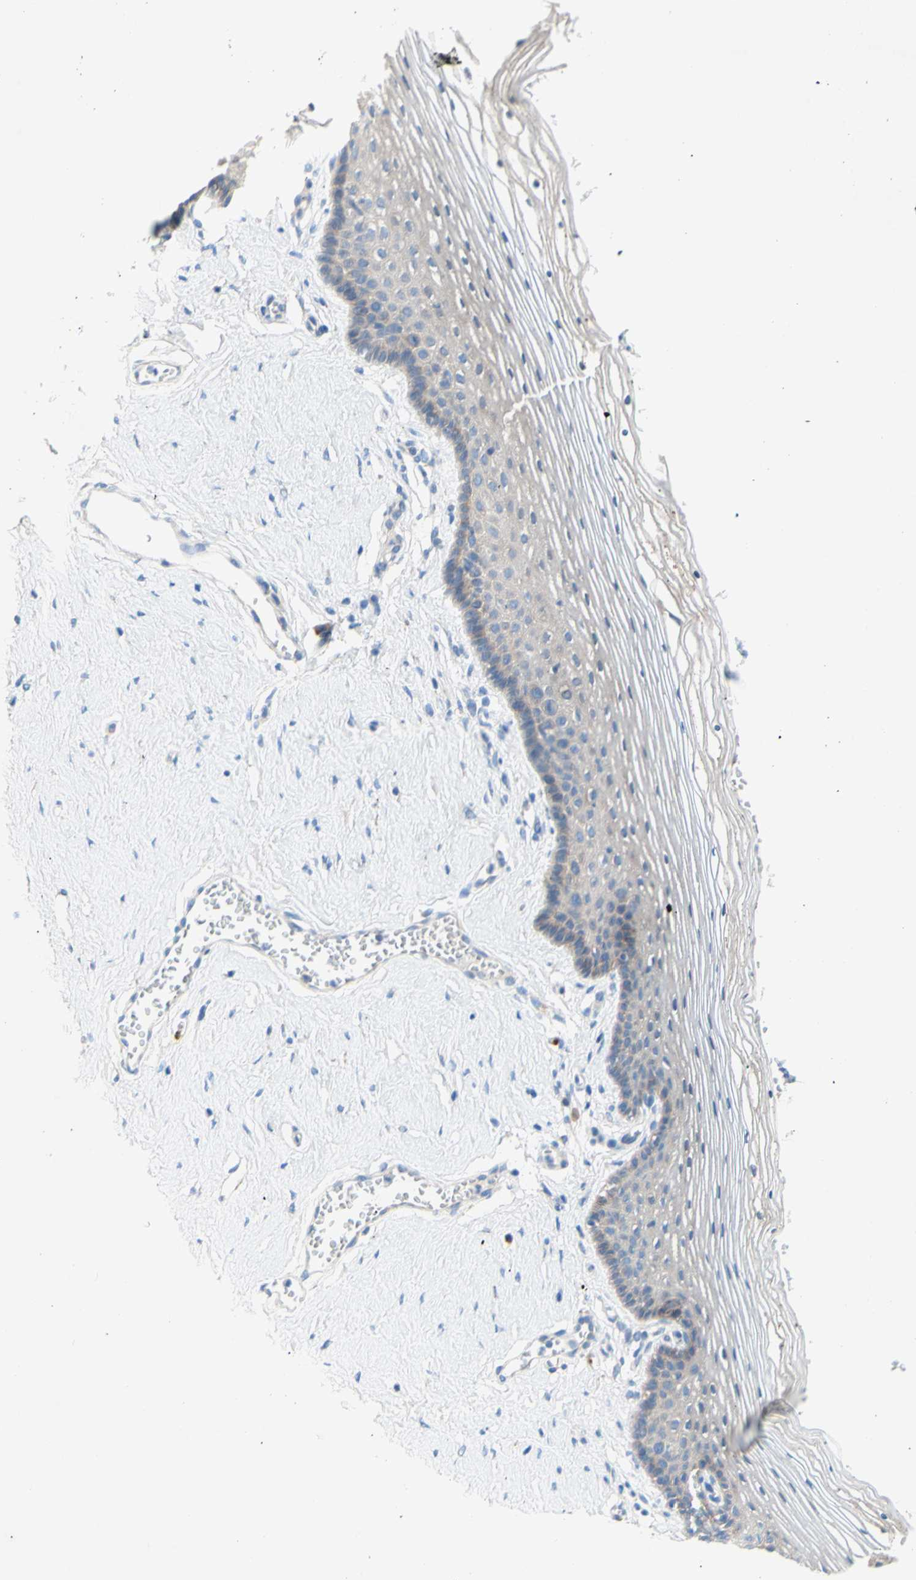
{"staining": {"intensity": "negative", "quantity": "none", "location": "none"}, "tissue": "vagina", "cell_type": "Squamous epithelial cells", "image_type": "normal", "snomed": [{"axis": "morphology", "description": "Normal tissue, NOS"}, {"axis": "topography", "description": "Vagina"}], "caption": "A micrograph of vagina stained for a protein reveals no brown staining in squamous epithelial cells. (DAB immunohistochemistry (IHC) visualized using brightfield microscopy, high magnification).", "gene": "TMIGD2", "patient": {"sex": "female", "age": 32}}